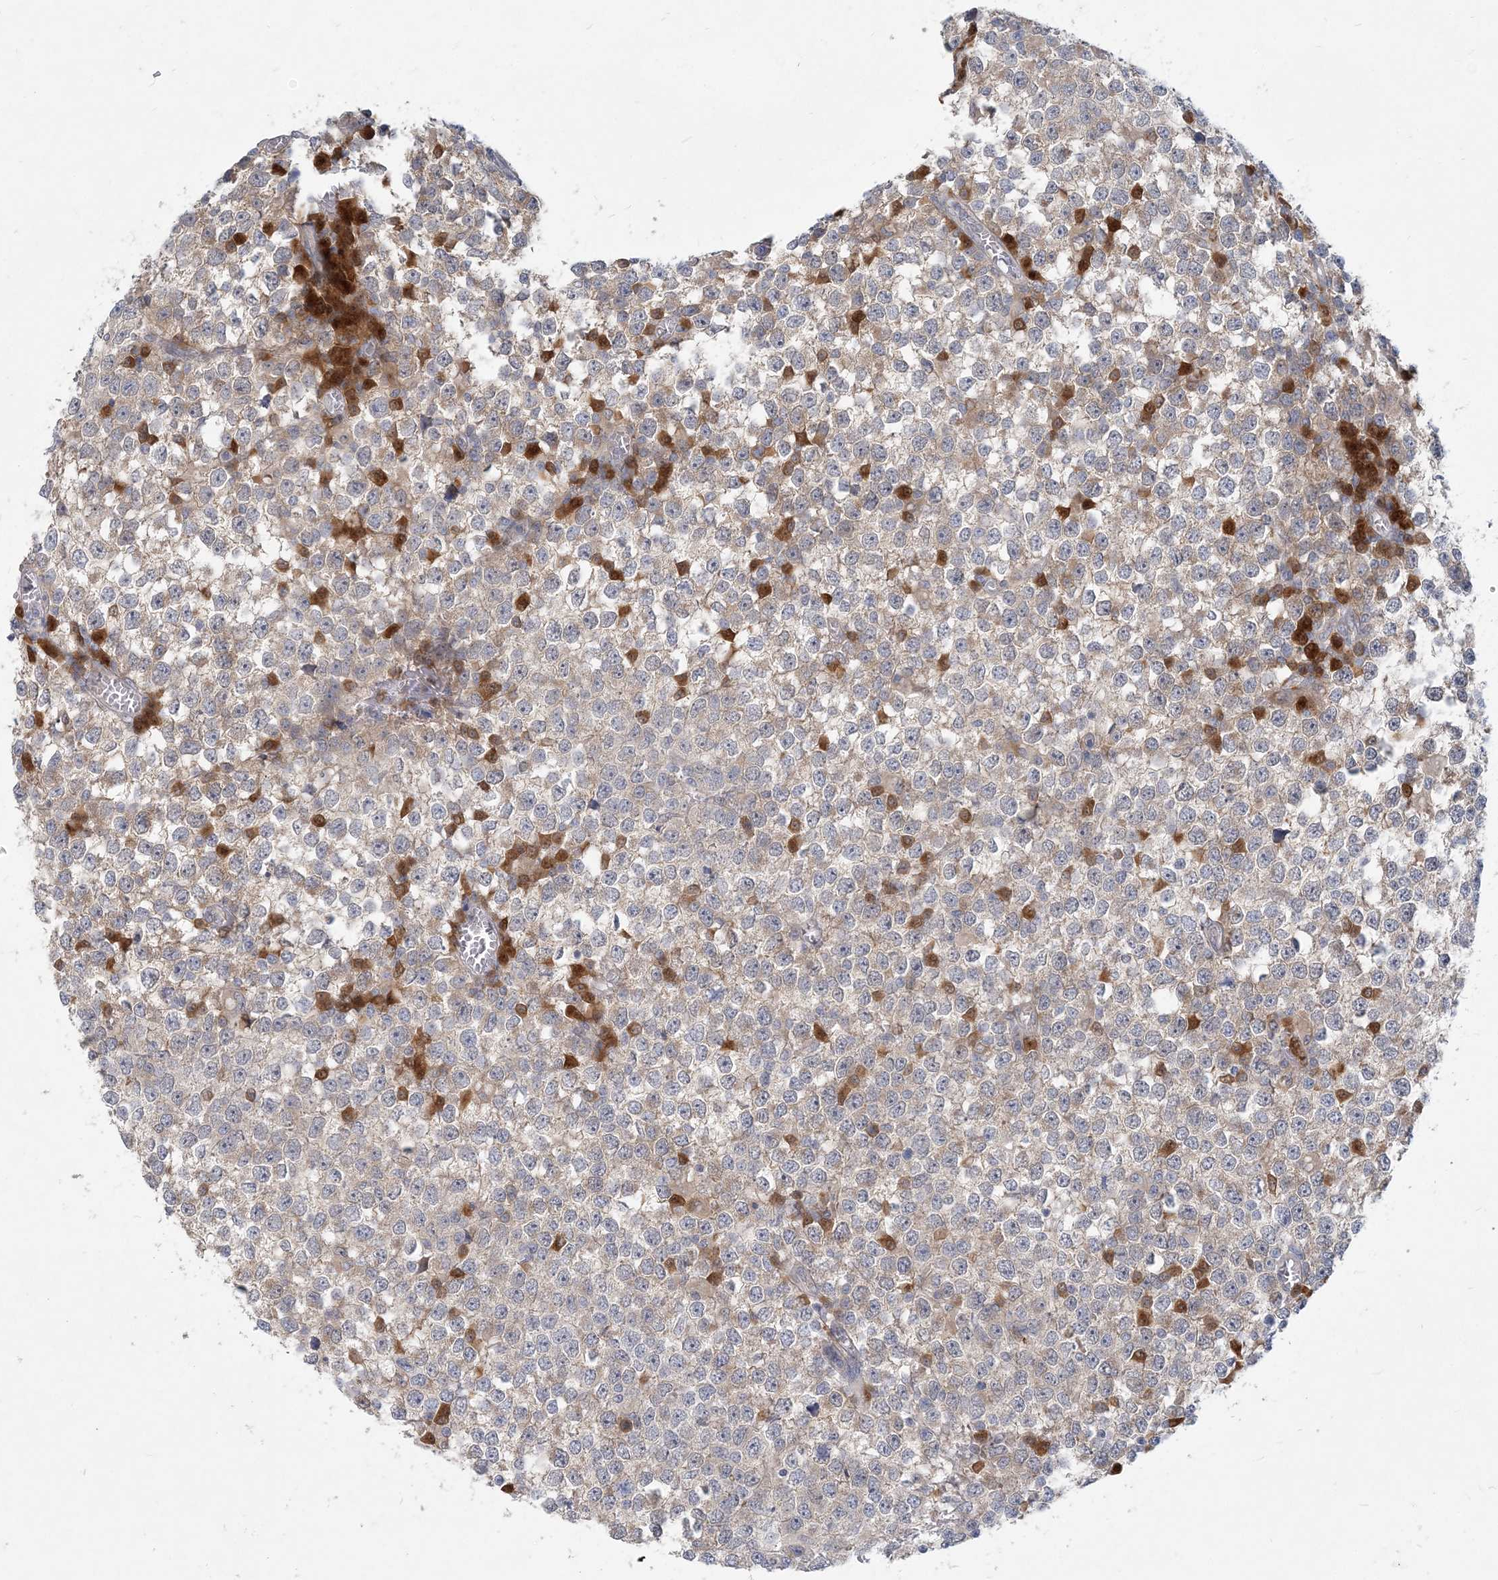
{"staining": {"intensity": "weak", "quantity": "<25%", "location": "cytoplasmic/membranous"}, "tissue": "testis cancer", "cell_type": "Tumor cells", "image_type": "cancer", "snomed": [{"axis": "morphology", "description": "Seminoma, NOS"}, {"axis": "topography", "description": "Testis"}], "caption": "Tumor cells are negative for protein expression in human testis seminoma.", "gene": "GMPPA", "patient": {"sex": "male", "age": 65}}